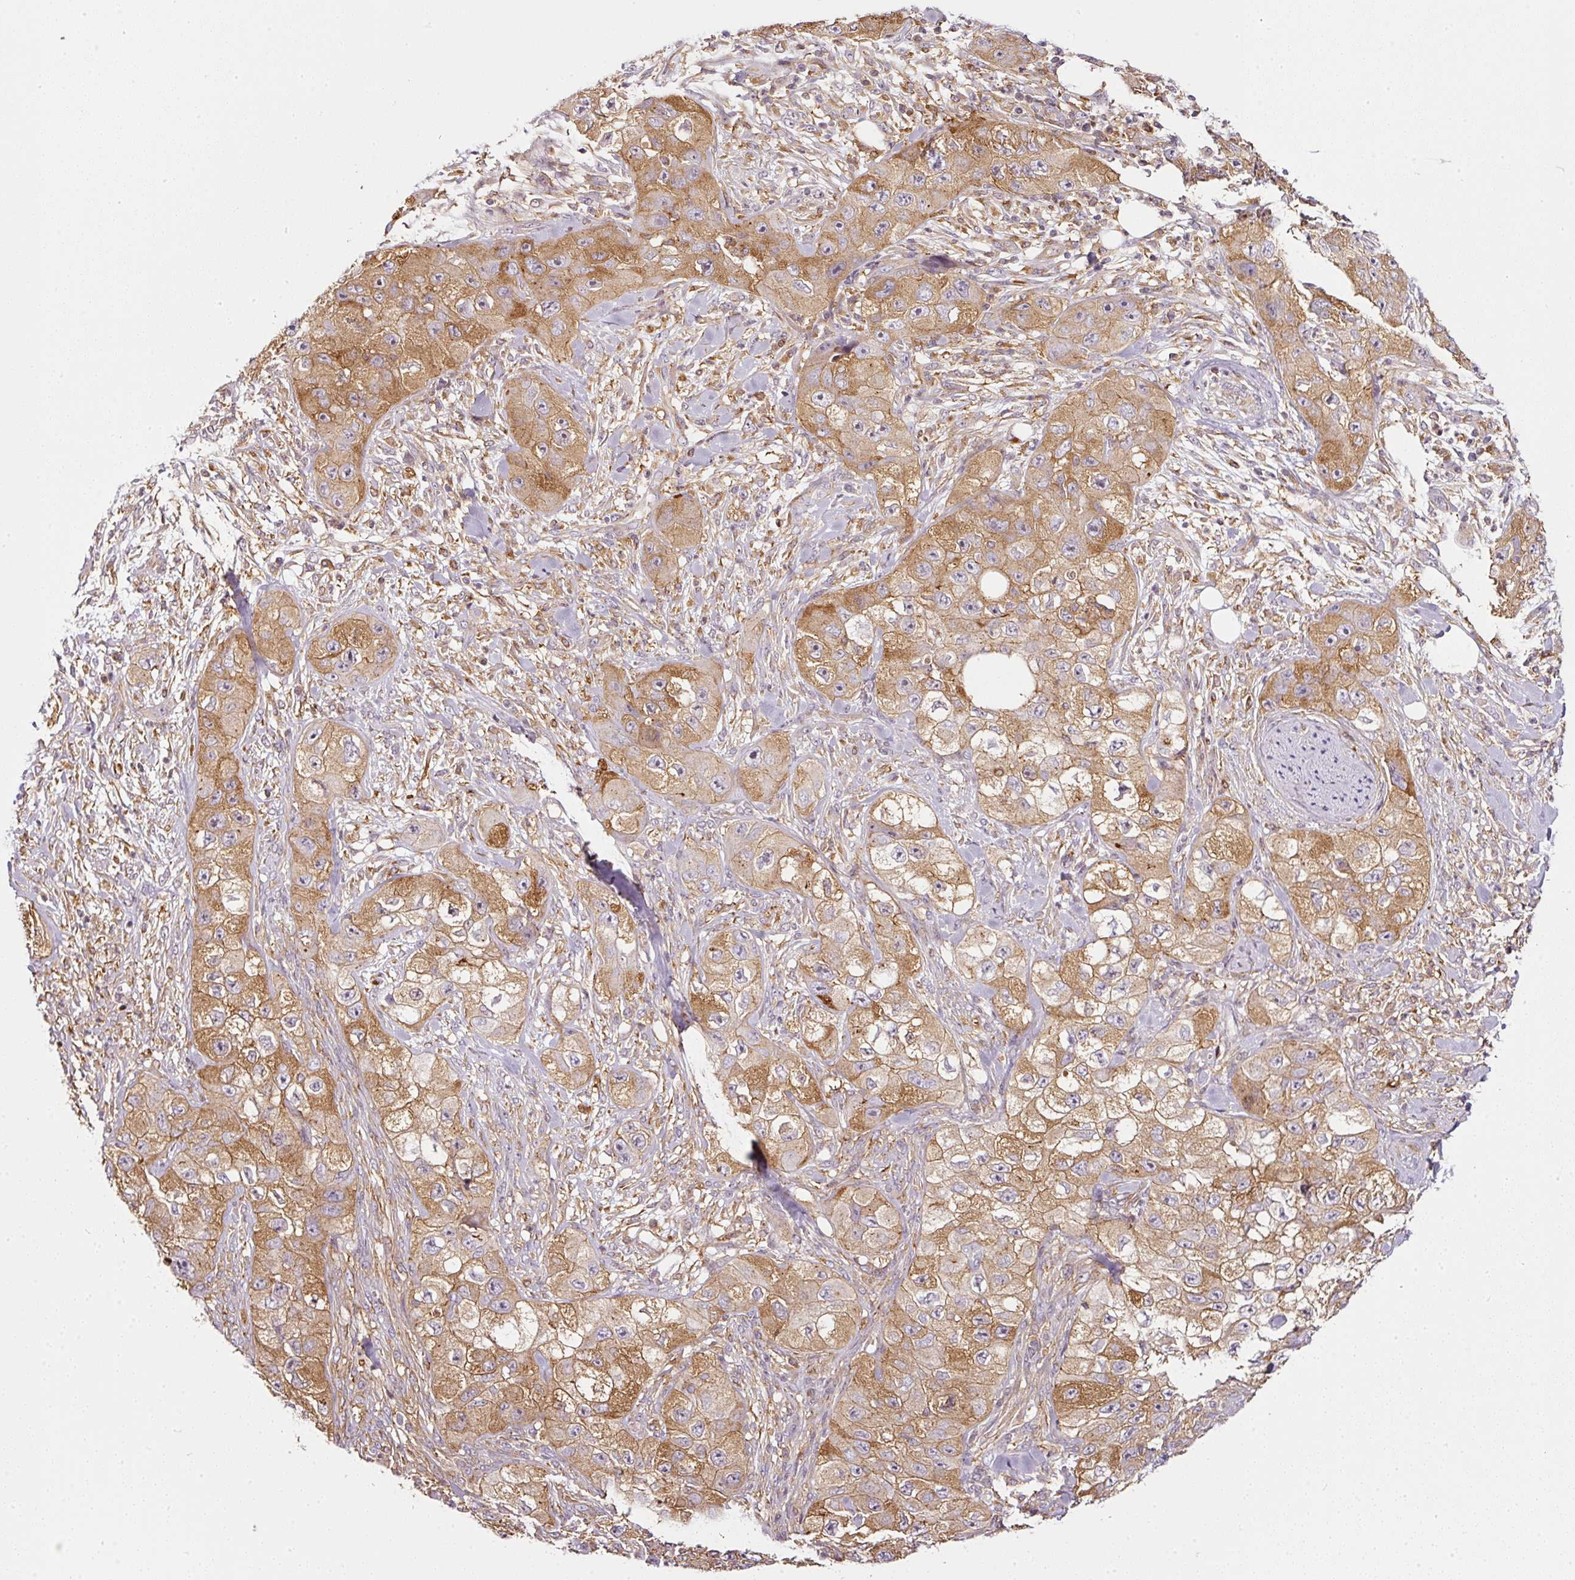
{"staining": {"intensity": "moderate", "quantity": ">75%", "location": "cytoplasmic/membranous"}, "tissue": "skin cancer", "cell_type": "Tumor cells", "image_type": "cancer", "snomed": [{"axis": "morphology", "description": "Squamous cell carcinoma, NOS"}, {"axis": "topography", "description": "Skin"}, {"axis": "topography", "description": "Subcutis"}], "caption": "High-magnification brightfield microscopy of squamous cell carcinoma (skin) stained with DAB (3,3'-diaminobenzidine) (brown) and counterstained with hematoxylin (blue). tumor cells exhibit moderate cytoplasmic/membranous expression is seen in approximately>75% of cells. The staining was performed using DAB (3,3'-diaminobenzidine) to visualize the protein expression in brown, while the nuclei were stained in blue with hematoxylin (Magnification: 20x).", "gene": "SCNM1", "patient": {"sex": "male", "age": 73}}